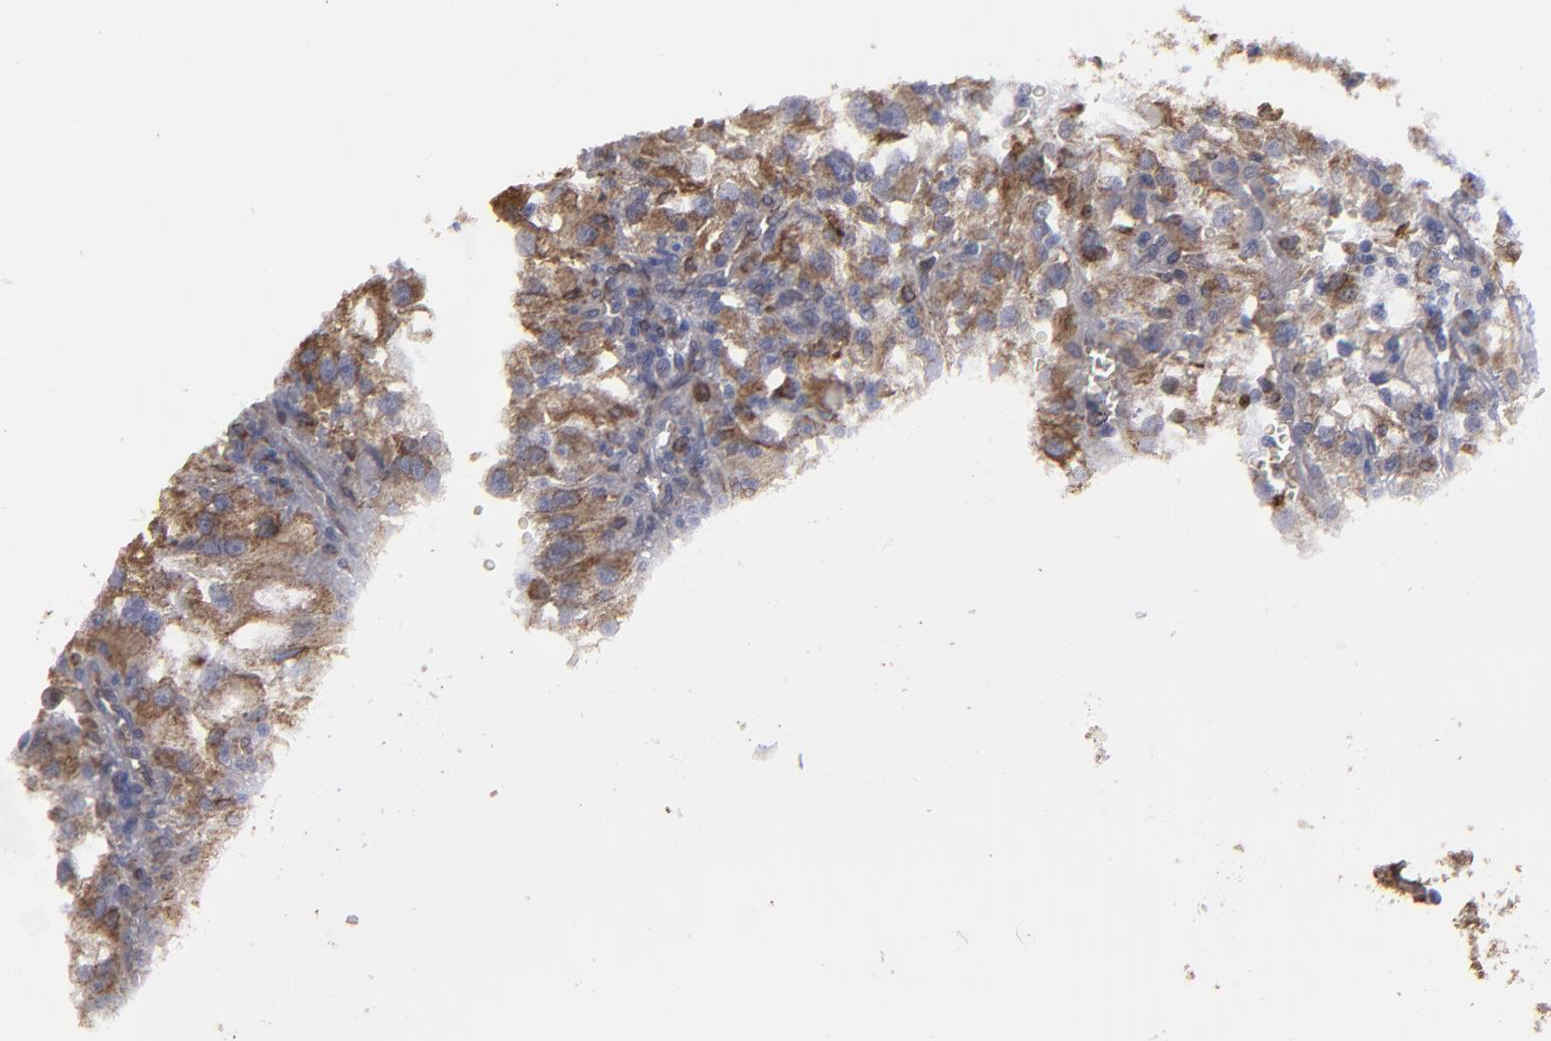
{"staining": {"intensity": "moderate", "quantity": ">75%", "location": "cytoplasmic/membranous"}, "tissue": "renal cancer", "cell_type": "Tumor cells", "image_type": "cancer", "snomed": [{"axis": "morphology", "description": "Adenocarcinoma, NOS"}, {"axis": "topography", "description": "Kidney"}], "caption": "IHC photomicrograph of neoplastic tissue: human renal cancer stained using immunohistochemistry (IHC) shows medium levels of moderate protein expression localized specifically in the cytoplasmic/membranous of tumor cells, appearing as a cytoplasmic/membranous brown color.", "gene": "ERLIN2", "patient": {"sex": "female", "age": 52}}